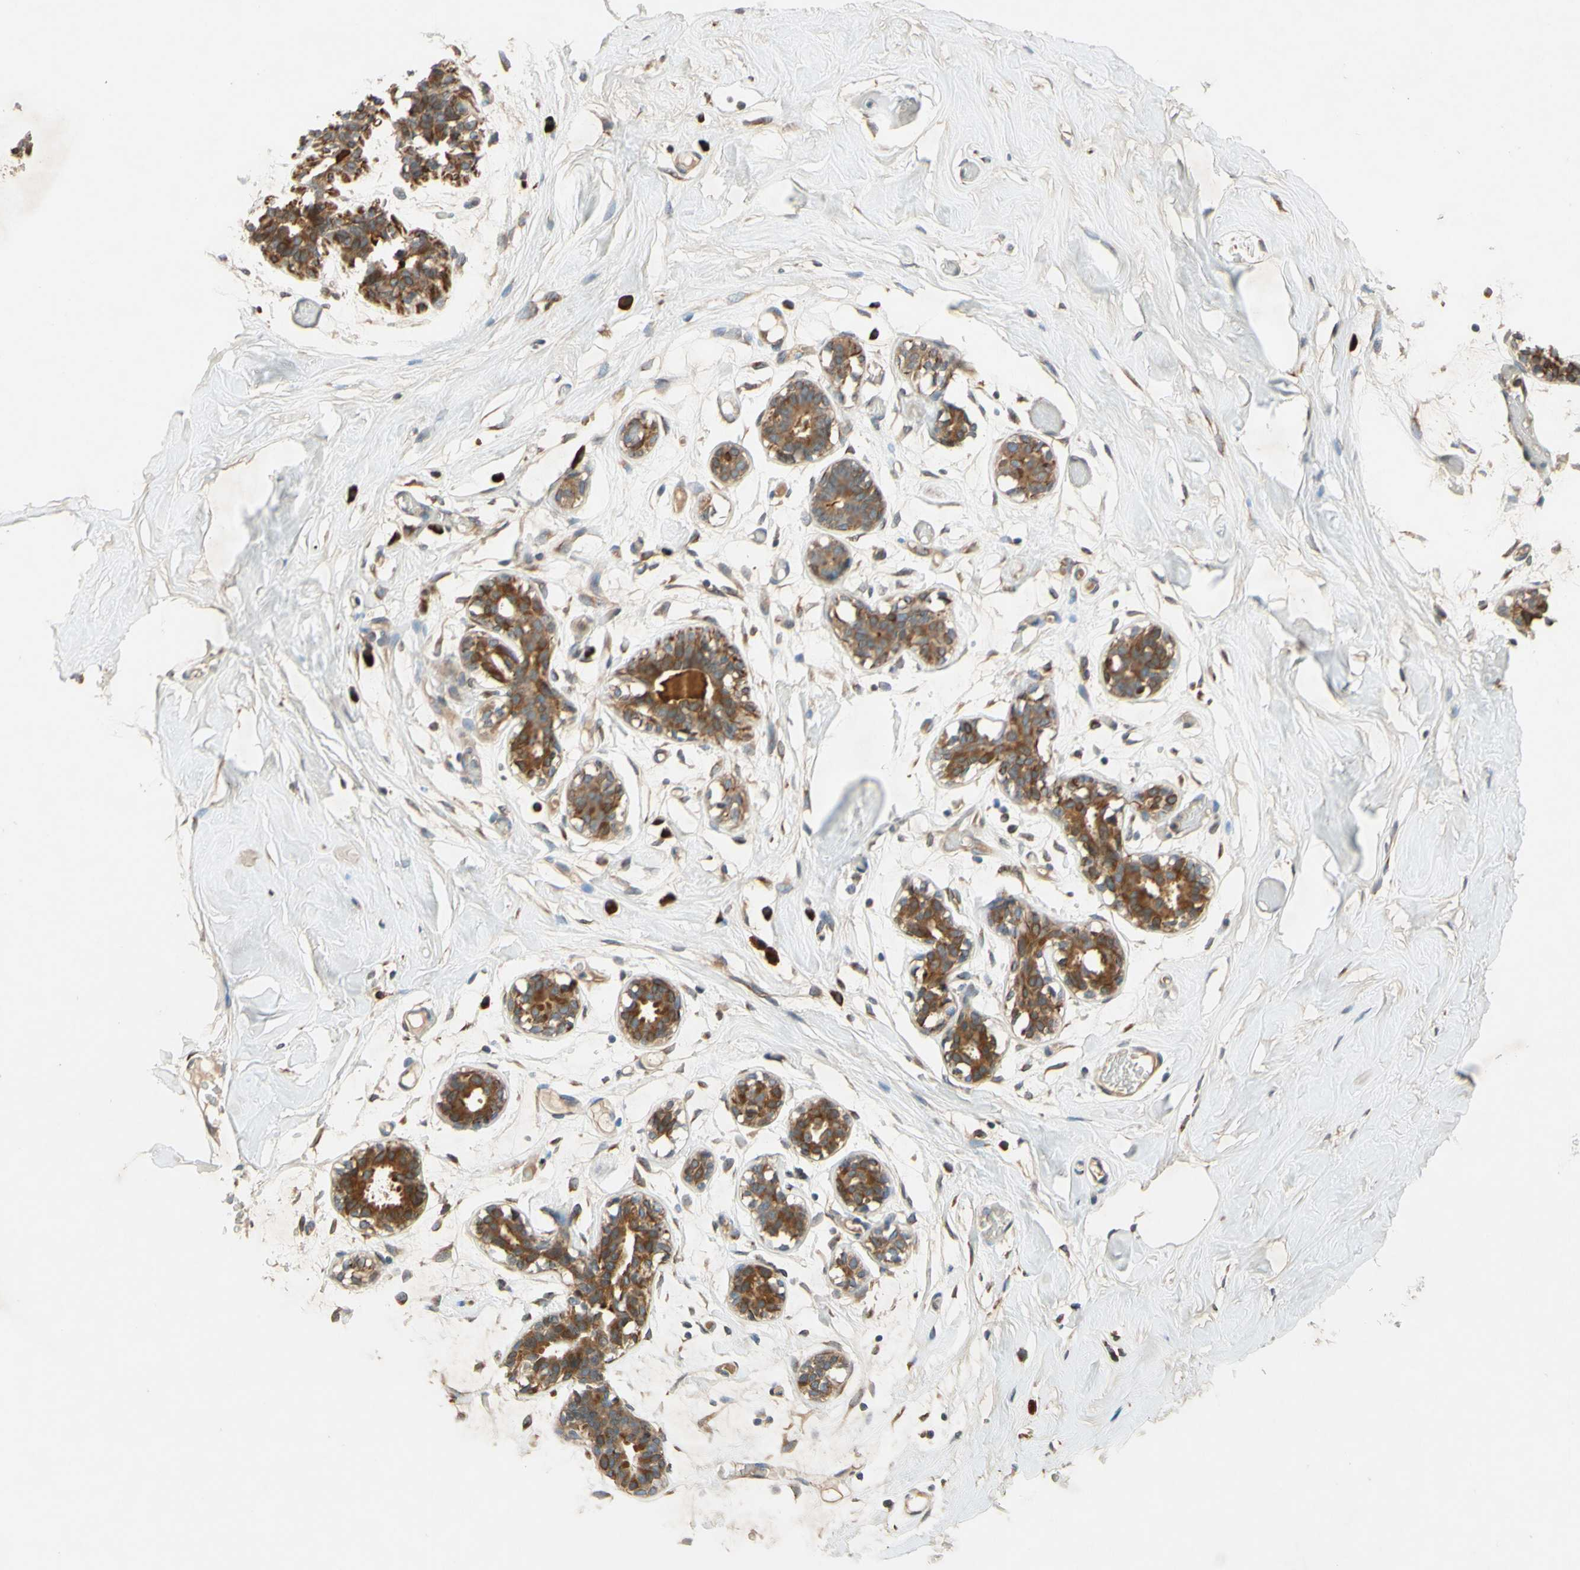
{"staining": {"intensity": "weak", "quantity": ">75%", "location": "cytoplasmic/membranous"}, "tissue": "adipose tissue", "cell_type": "Adipocytes", "image_type": "normal", "snomed": [{"axis": "morphology", "description": "Normal tissue, NOS"}, {"axis": "topography", "description": "Breast"}, {"axis": "topography", "description": "Adipose tissue"}], "caption": "An IHC photomicrograph of benign tissue is shown. Protein staining in brown shows weak cytoplasmic/membranous positivity in adipose tissue within adipocytes. The staining is performed using DAB (3,3'-diaminobenzidine) brown chromogen to label protein expression. The nuclei are counter-stained blue using hematoxylin.", "gene": "PTPRU", "patient": {"sex": "female", "age": 25}}